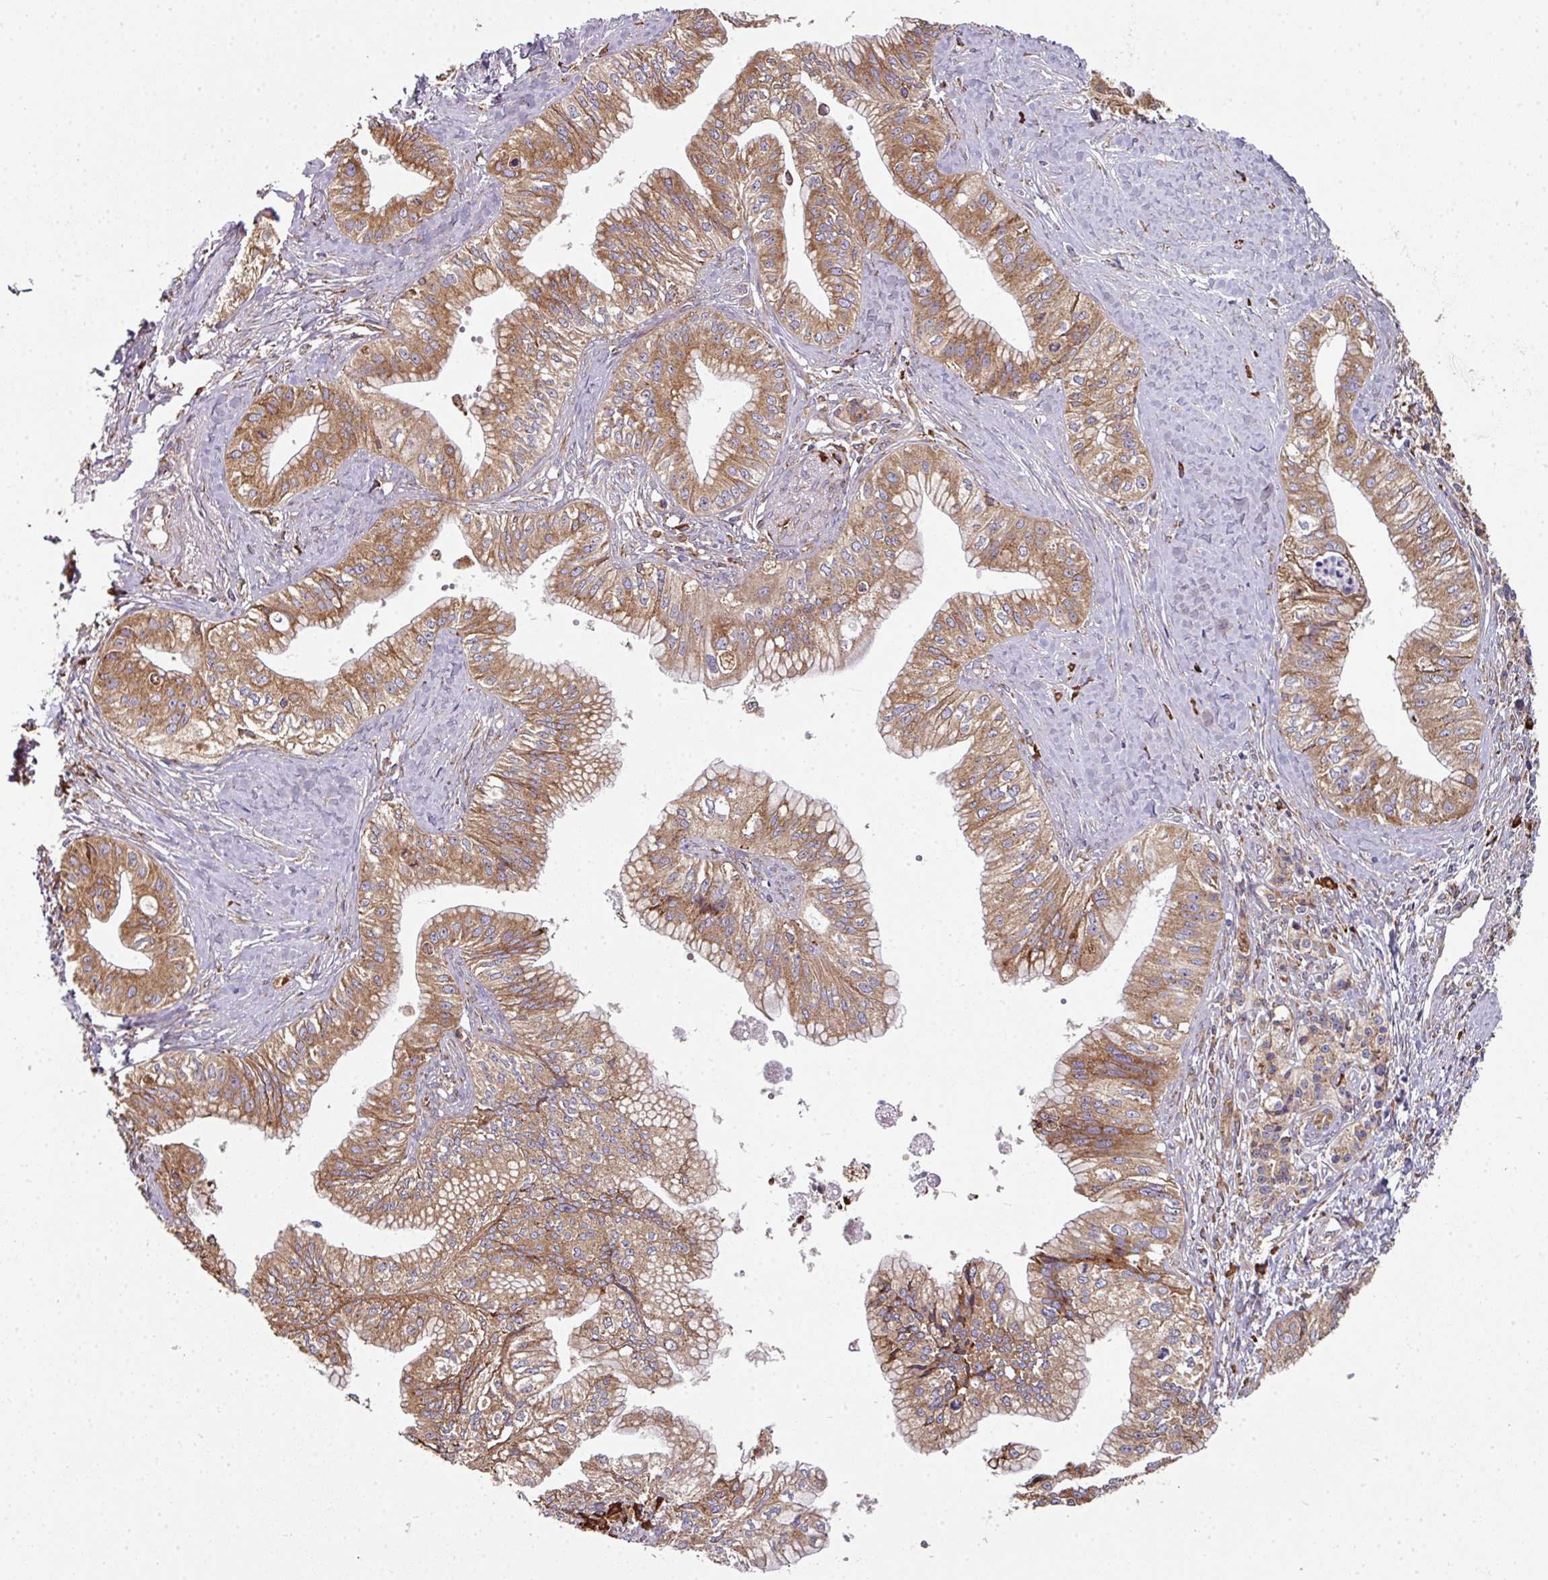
{"staining": {"intensity": "moderate", "quantity": ">75%", "location": "cytoplasmic/membranous"}, "tissue": "pancreatic cancer", "cell_type": "Tumor cells", "image_type": "cancer", "snomed": [{"axis": "morphology", "description": "Adenocarcinoma, NOS"}, {"axis": "topography", "description": "Pancreas"}], "caption": "Immunohistochemistry image of neoplastic tissue: pancreatic cancer stained using immunohistochemistry (IHC) demonstrates medium levels of moderate protein expression localized specifically in the cytoplasmic/membranous of tumor cells, appearing as a cytoplasmic/membranous brown color.", "gene": "FAT4", "patient": {"sex": "male", "age": 71}}